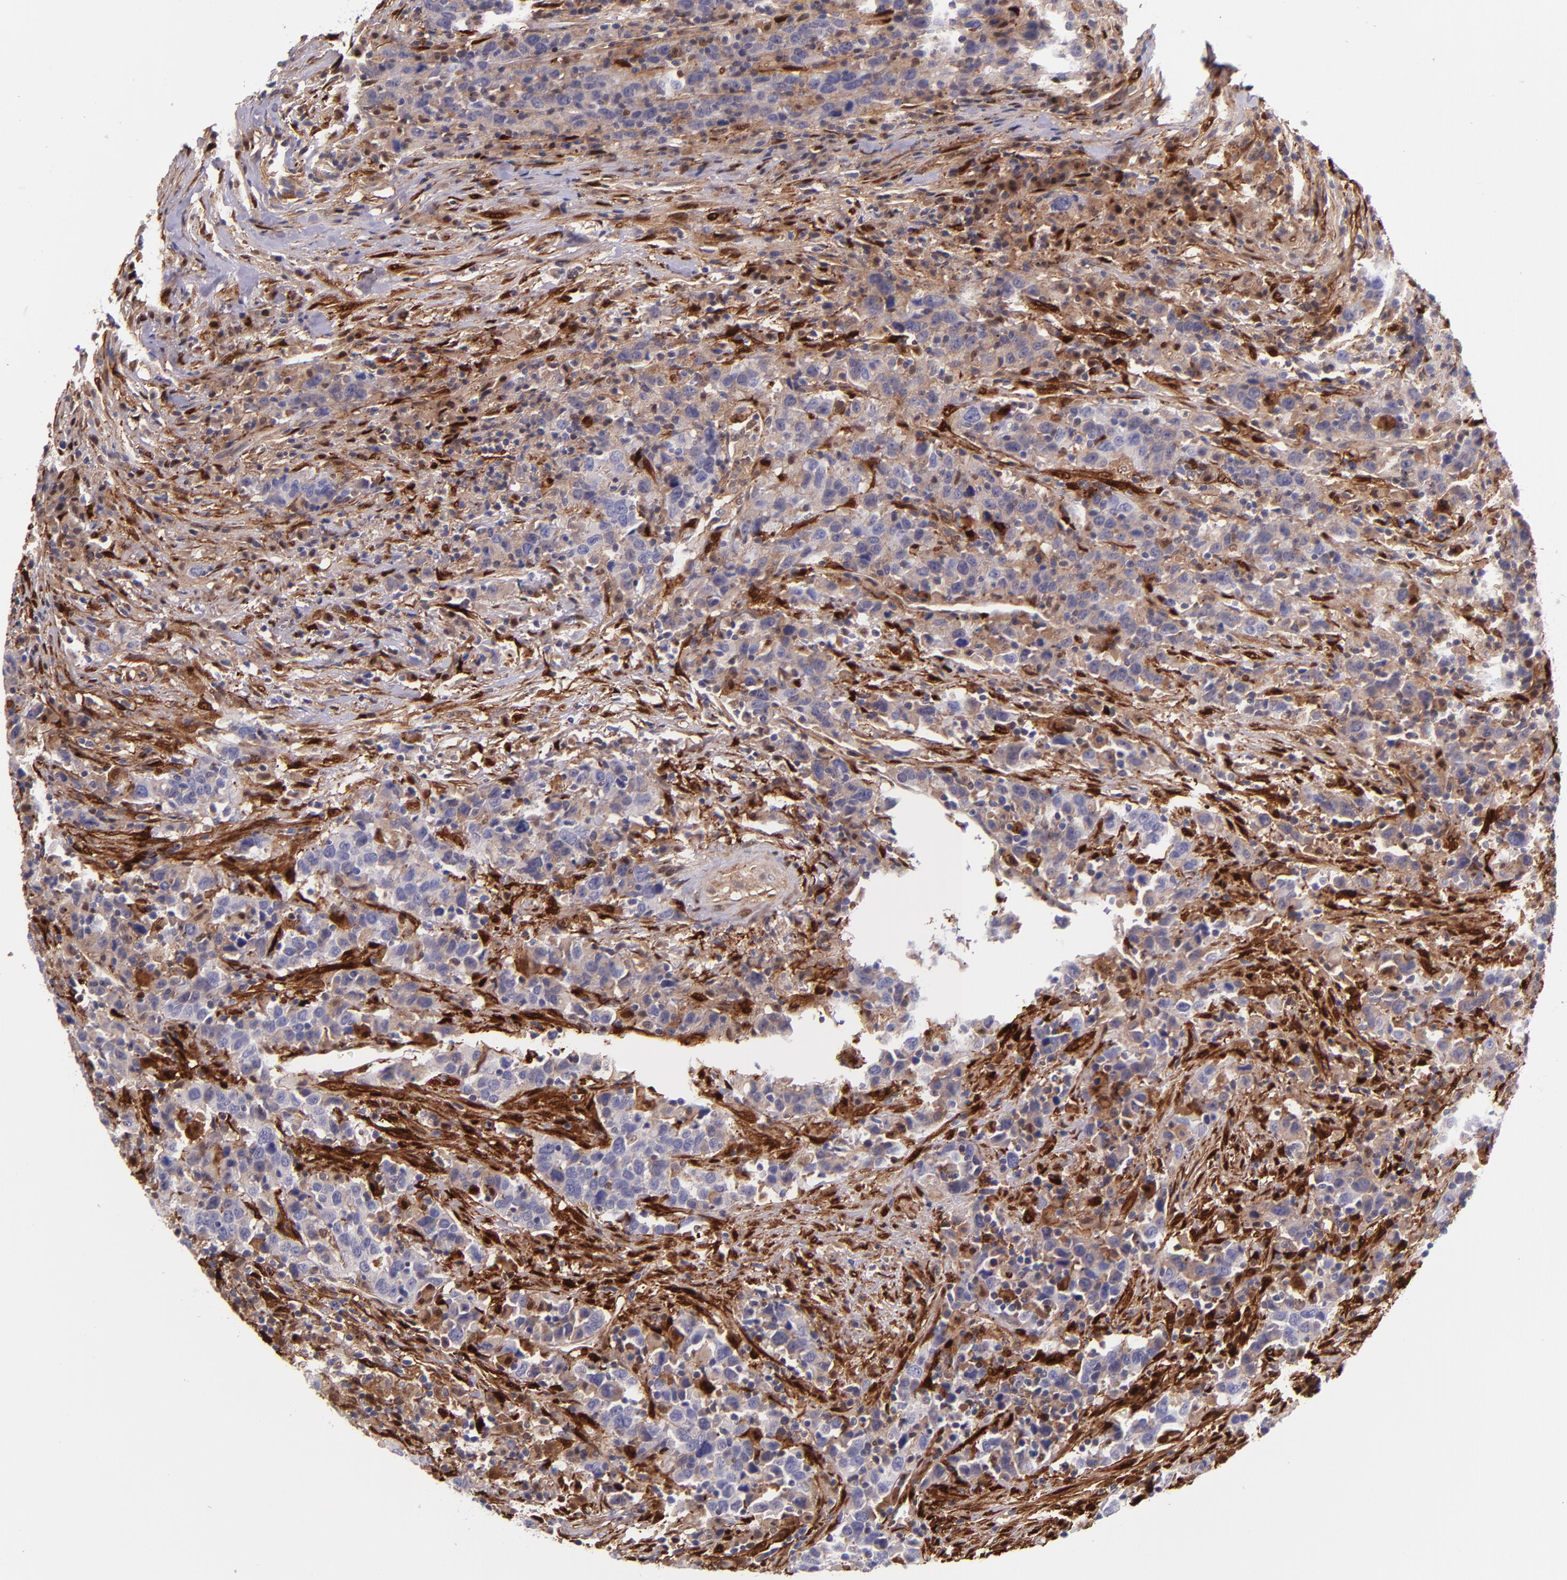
{"staining": {"intensity": "weak", "quantity": "<25%", "location": "cytoplasmic/membranous"}, "tissue": "urothelial cancer", "cell_type": "Tumor cells", "image_type": "cancer", "snomed": [{"axis": "morphology", "description": "Urothelial carcinoma, High grade"}, {"axis": "topography", "description": "Urinary bladder"}], "caption": "High magnification brightfield microscopy of urothelial carcinoma (high-grade) stained with DAB (3,3'-diaminobenzidine) (brown) and counterstained with hematoxylin (blue): tumor cells show no significant staining. The staining was performed using DAB to visualize the protein expression in brown, while the nuclei were stained in blue with hematoxylin (Magnification: 20x).", "gene": "LGALS1", "patient": {"sex": "male", "age": 61}}